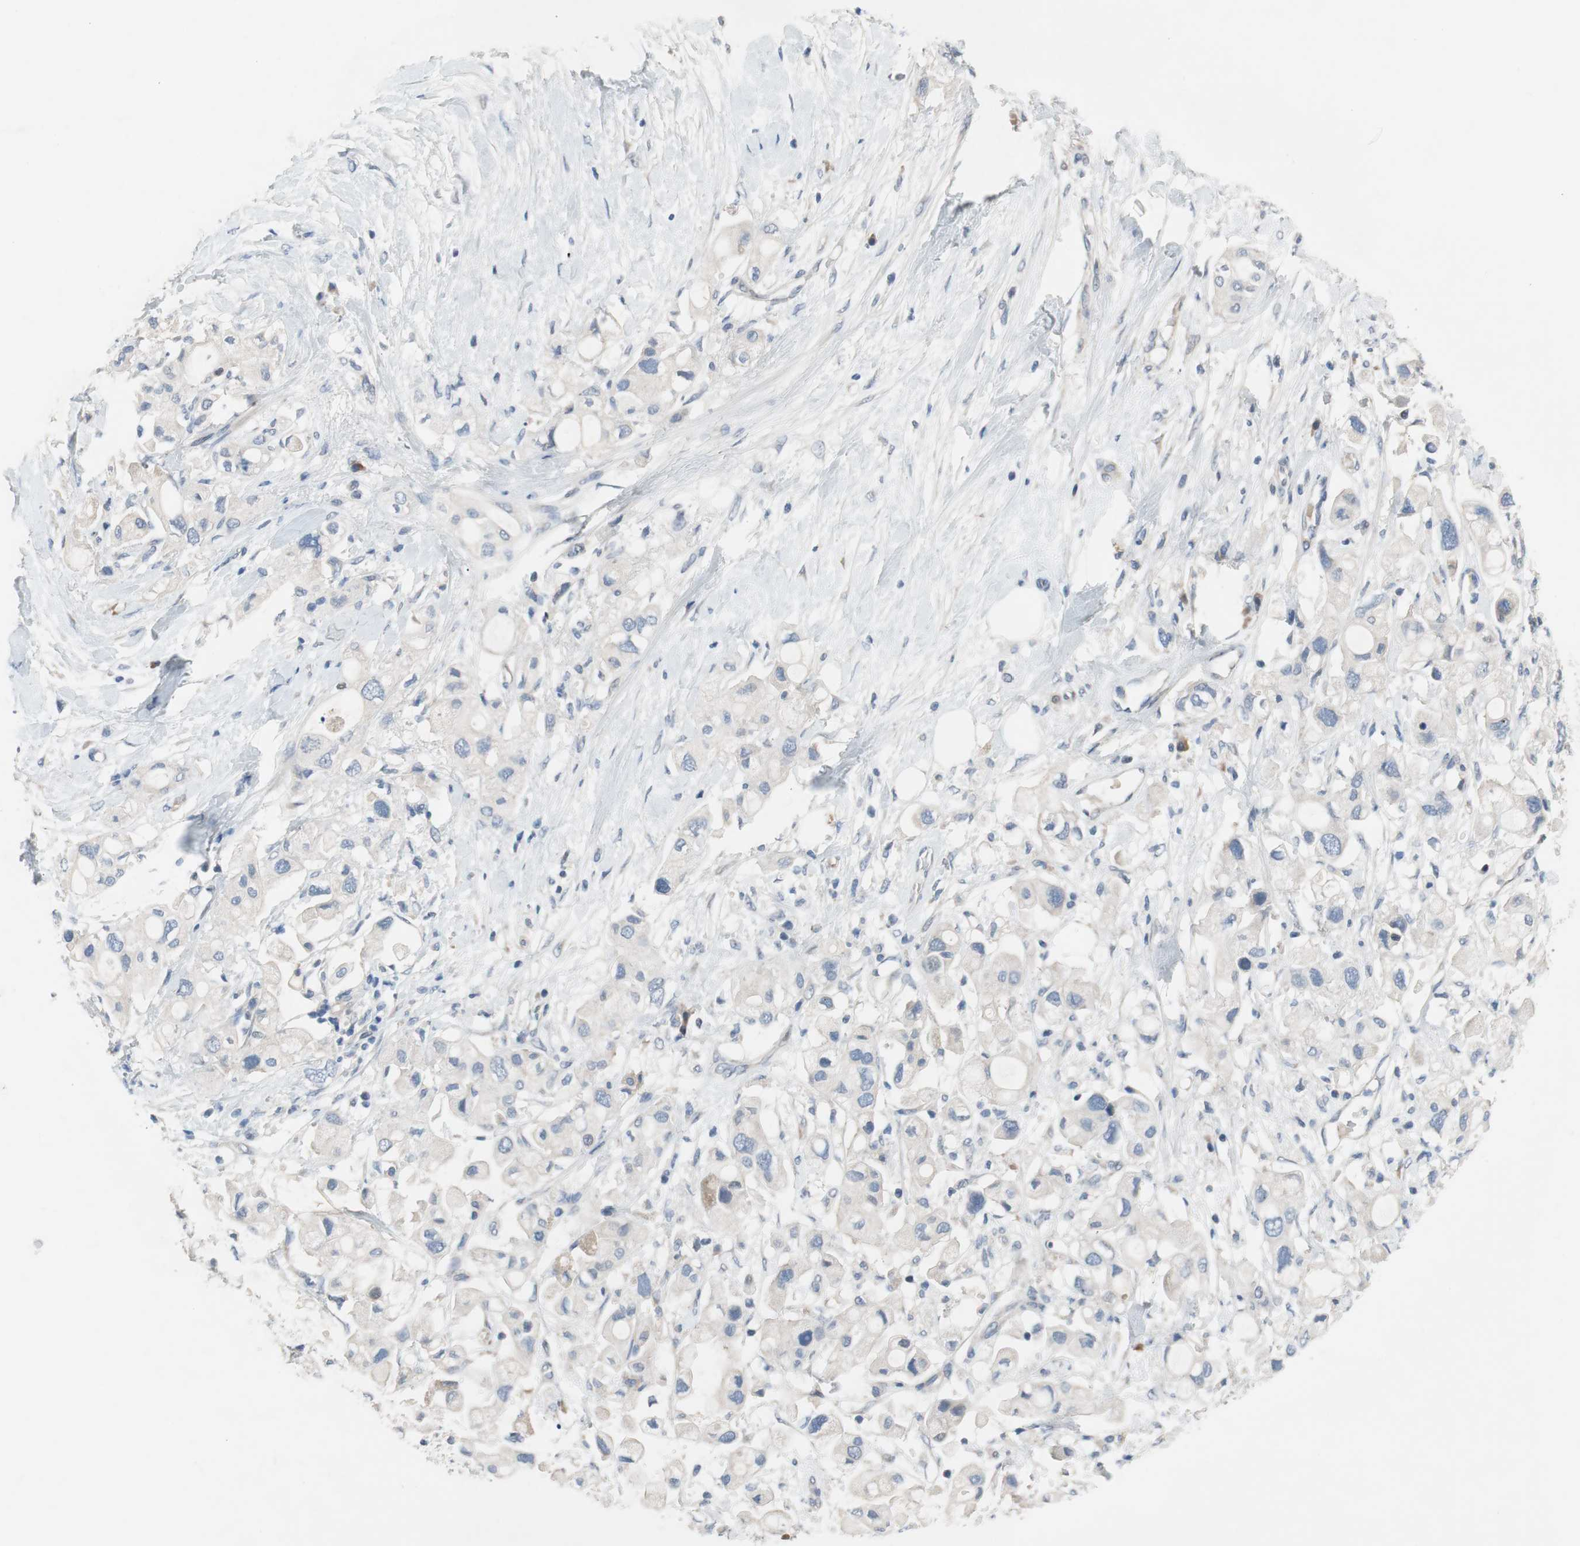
{"staining": {"intensity": "negative", "quantity": "none", "location": "none"}, "tissue": "pancreatic cancer", "cell_type": "Tumor cells", "image_type": "cancer", "snomed": [{"axis": "morphology", "description": "Adenocarcinoma, NOS"}, {"axis": "topography", "description": "Pancreas"}], "caption": "Human pancreatic cancer stained for a protein using immunohistochemistry (IHC) reveals no positivity in tumor cells.", "gene": "TACR3", "patient": {"sex": "female", "age": 56}}